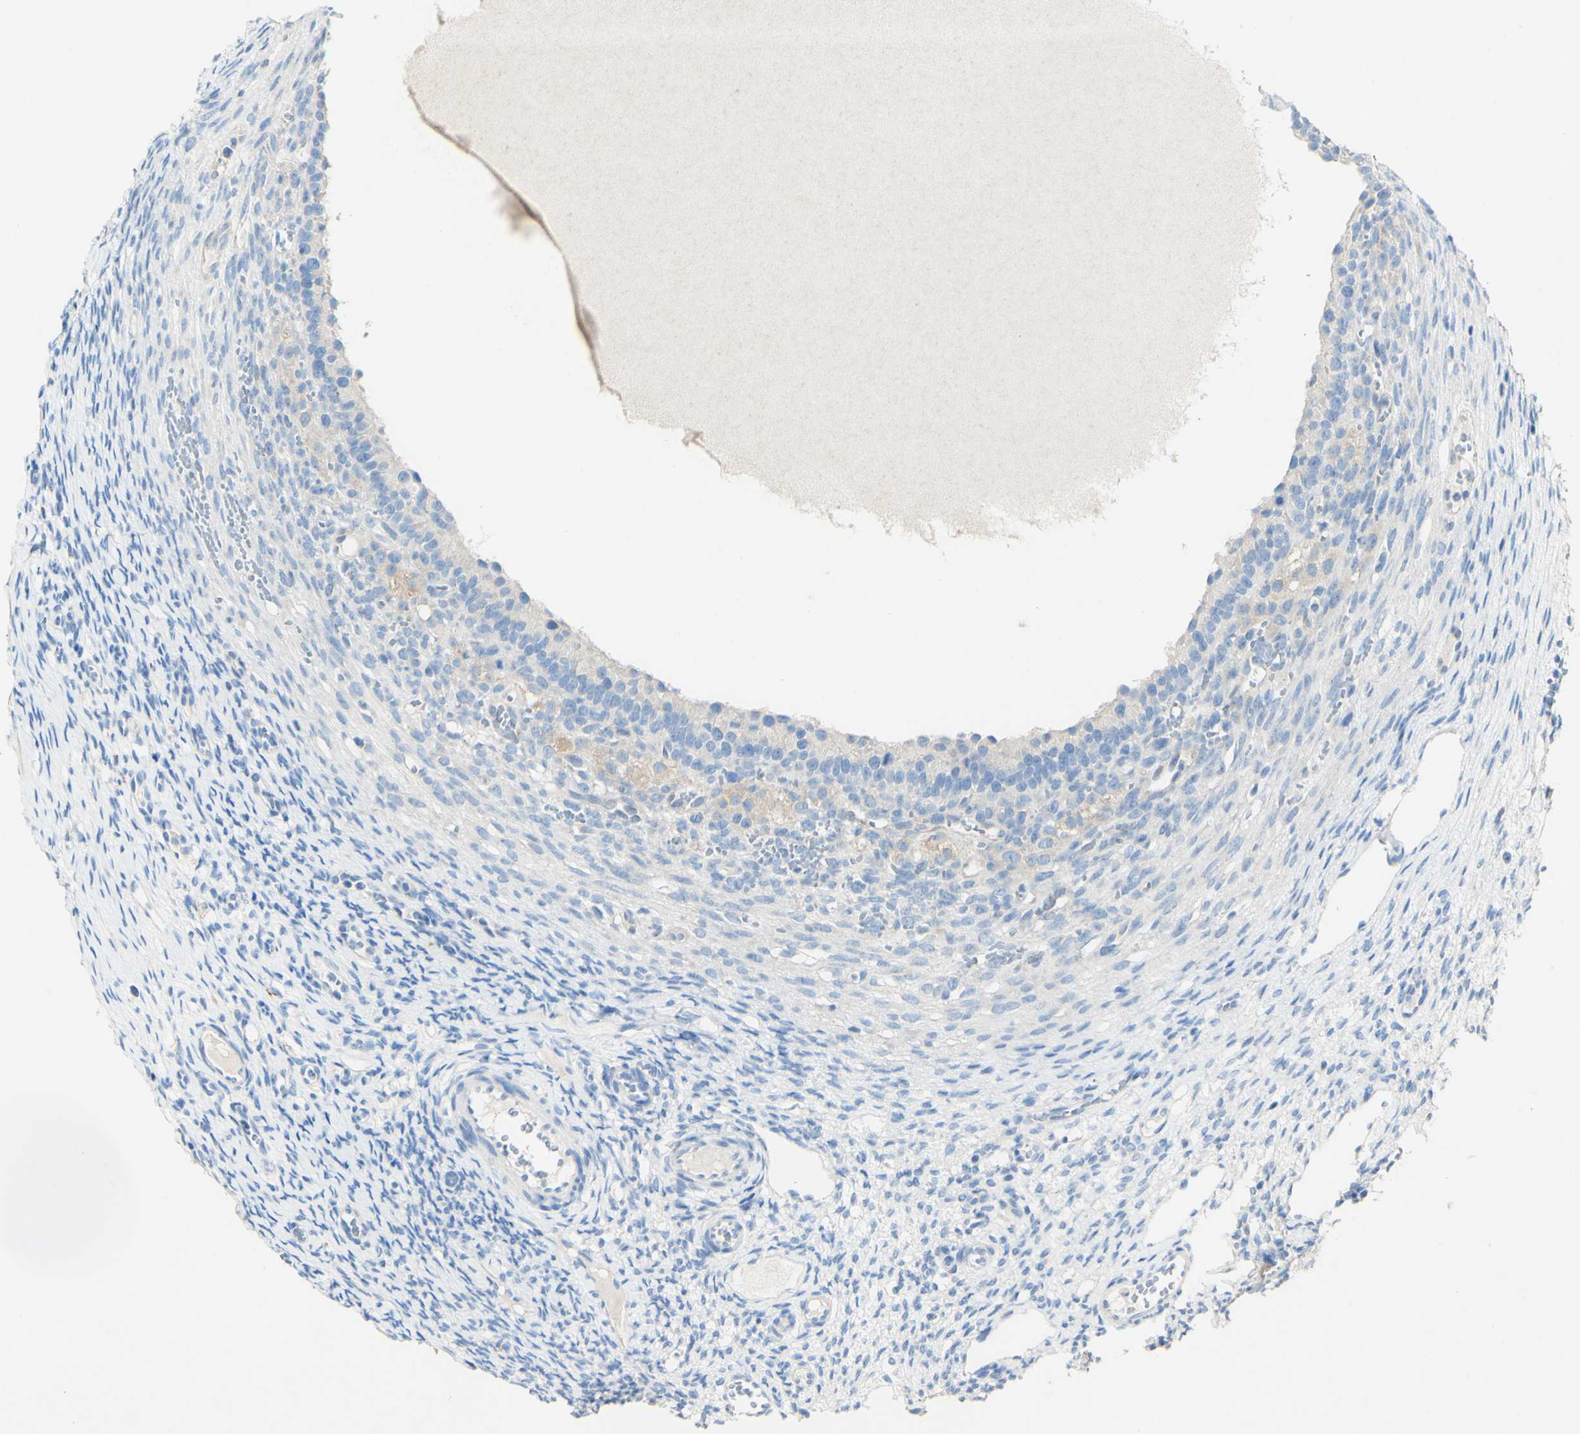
{"staining": {"intensity": "moderate", "quantity": "<25%", "location": "cytoplasmic/membranous"}, "tissue": "ovary", "cell_type": "Follicle cells", "image_type": "normal", "snomed": [{"axis": "morphology", "description": "Normal tissue, NOS"}, {"axis": "topography", "description": "Ovary"}], "caption": "A micrograph of human ovary stained for a protein shows moderate cytoplasmic/membranous brown staining in follicle cells.", "gene": "FGF4", "patient": {"sex": "female", "age": 33}}